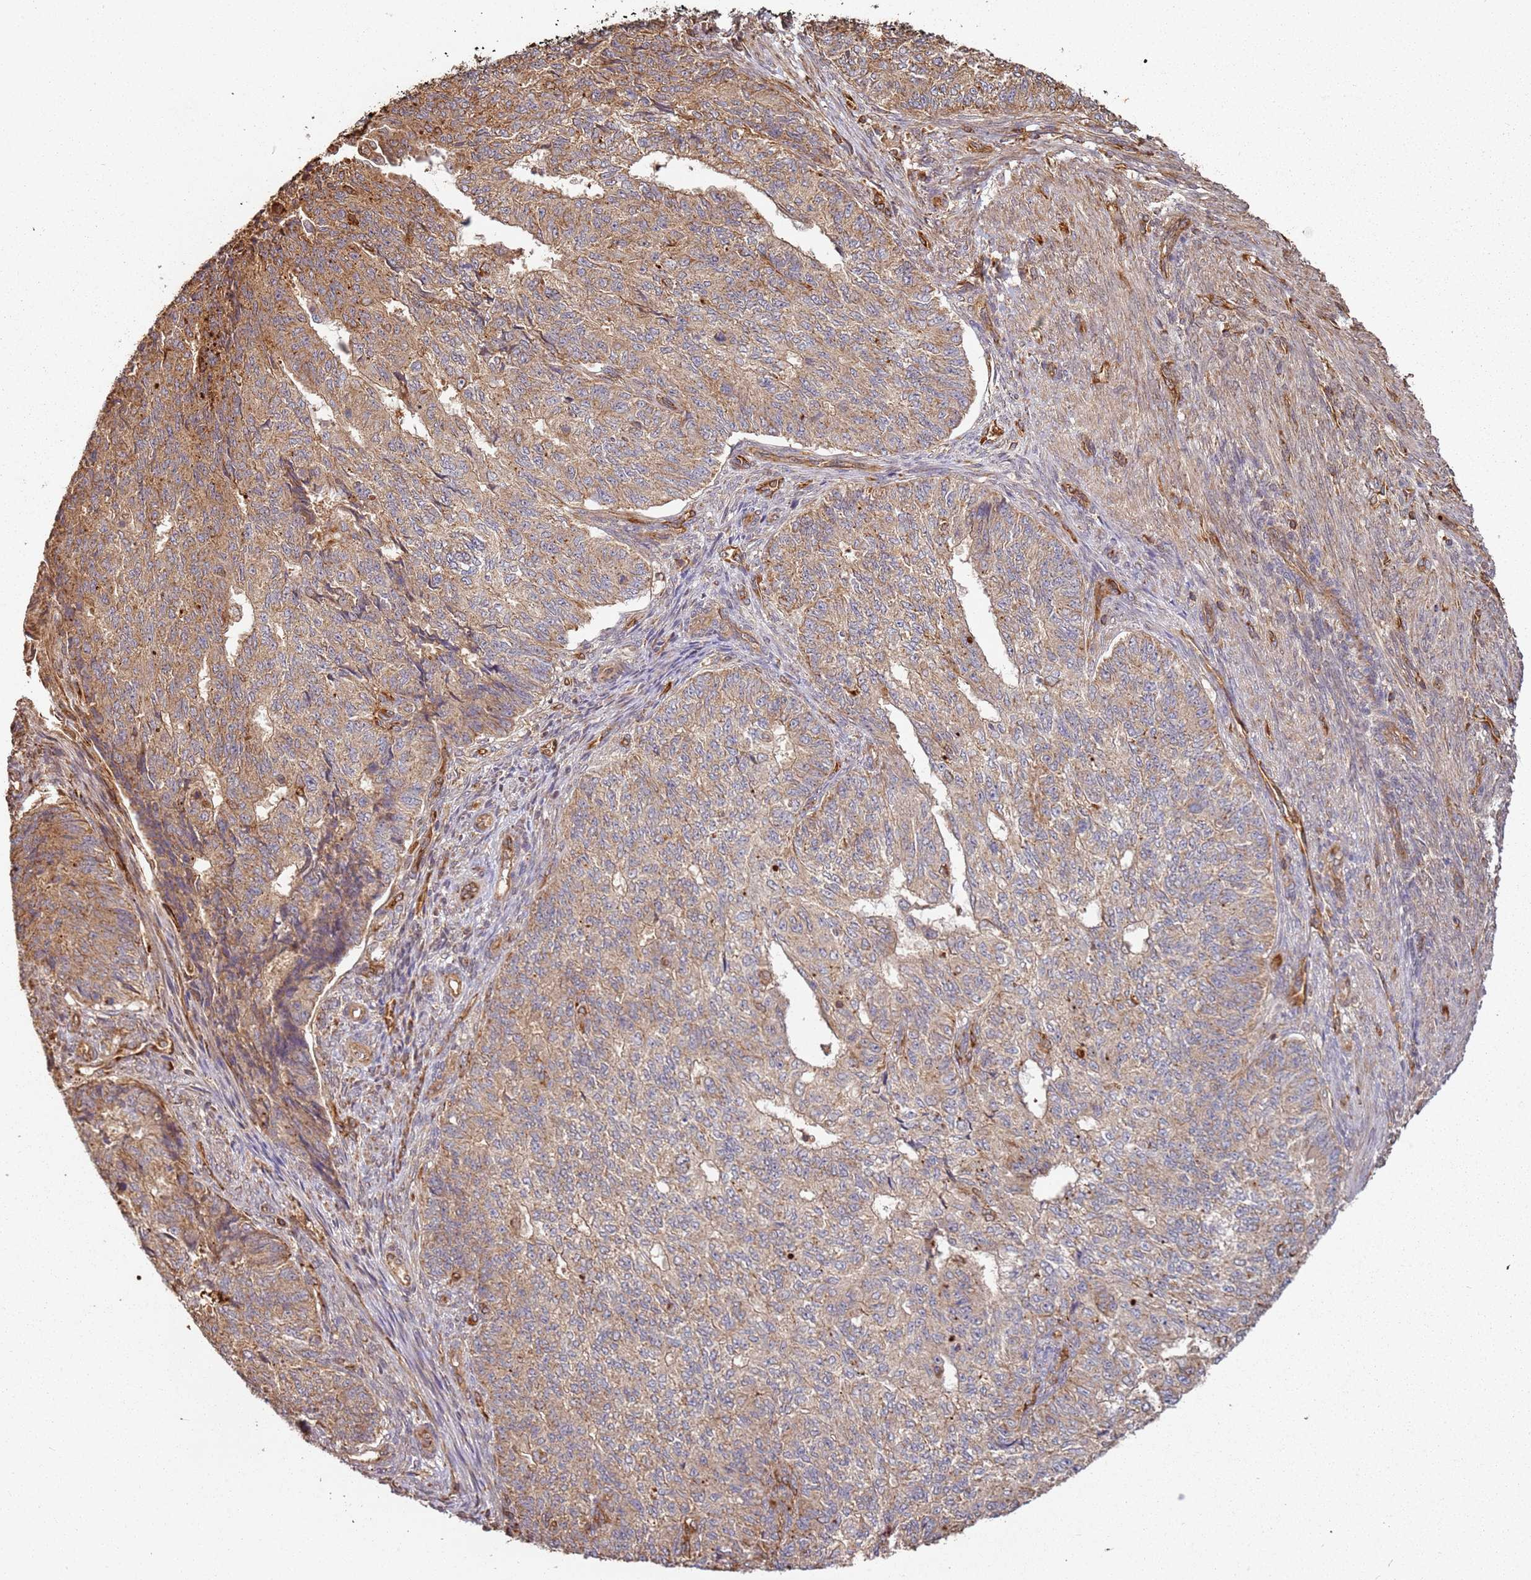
{"staining": {"intensity": "moderate", "quantity": ">75%", "location": "cytoplasmic/membranous"}, "tissue": "endometrial cancer", "cell_type": "Tumor cells", "image_type": "cancer", "snomed": [{"axis": "morphology", "description": "Adenocarcinoma, NOS"}, {"axis": "topography", "description": "Endometrium"}], "caption": "Human endometrial cancer stained with a brown dye shows moderate cytoplasmic/membranous positive positivity in about >75% of tumor cells.", "gene": "SCGB2B2", "patient": {"sex": "female", "age": 32}}